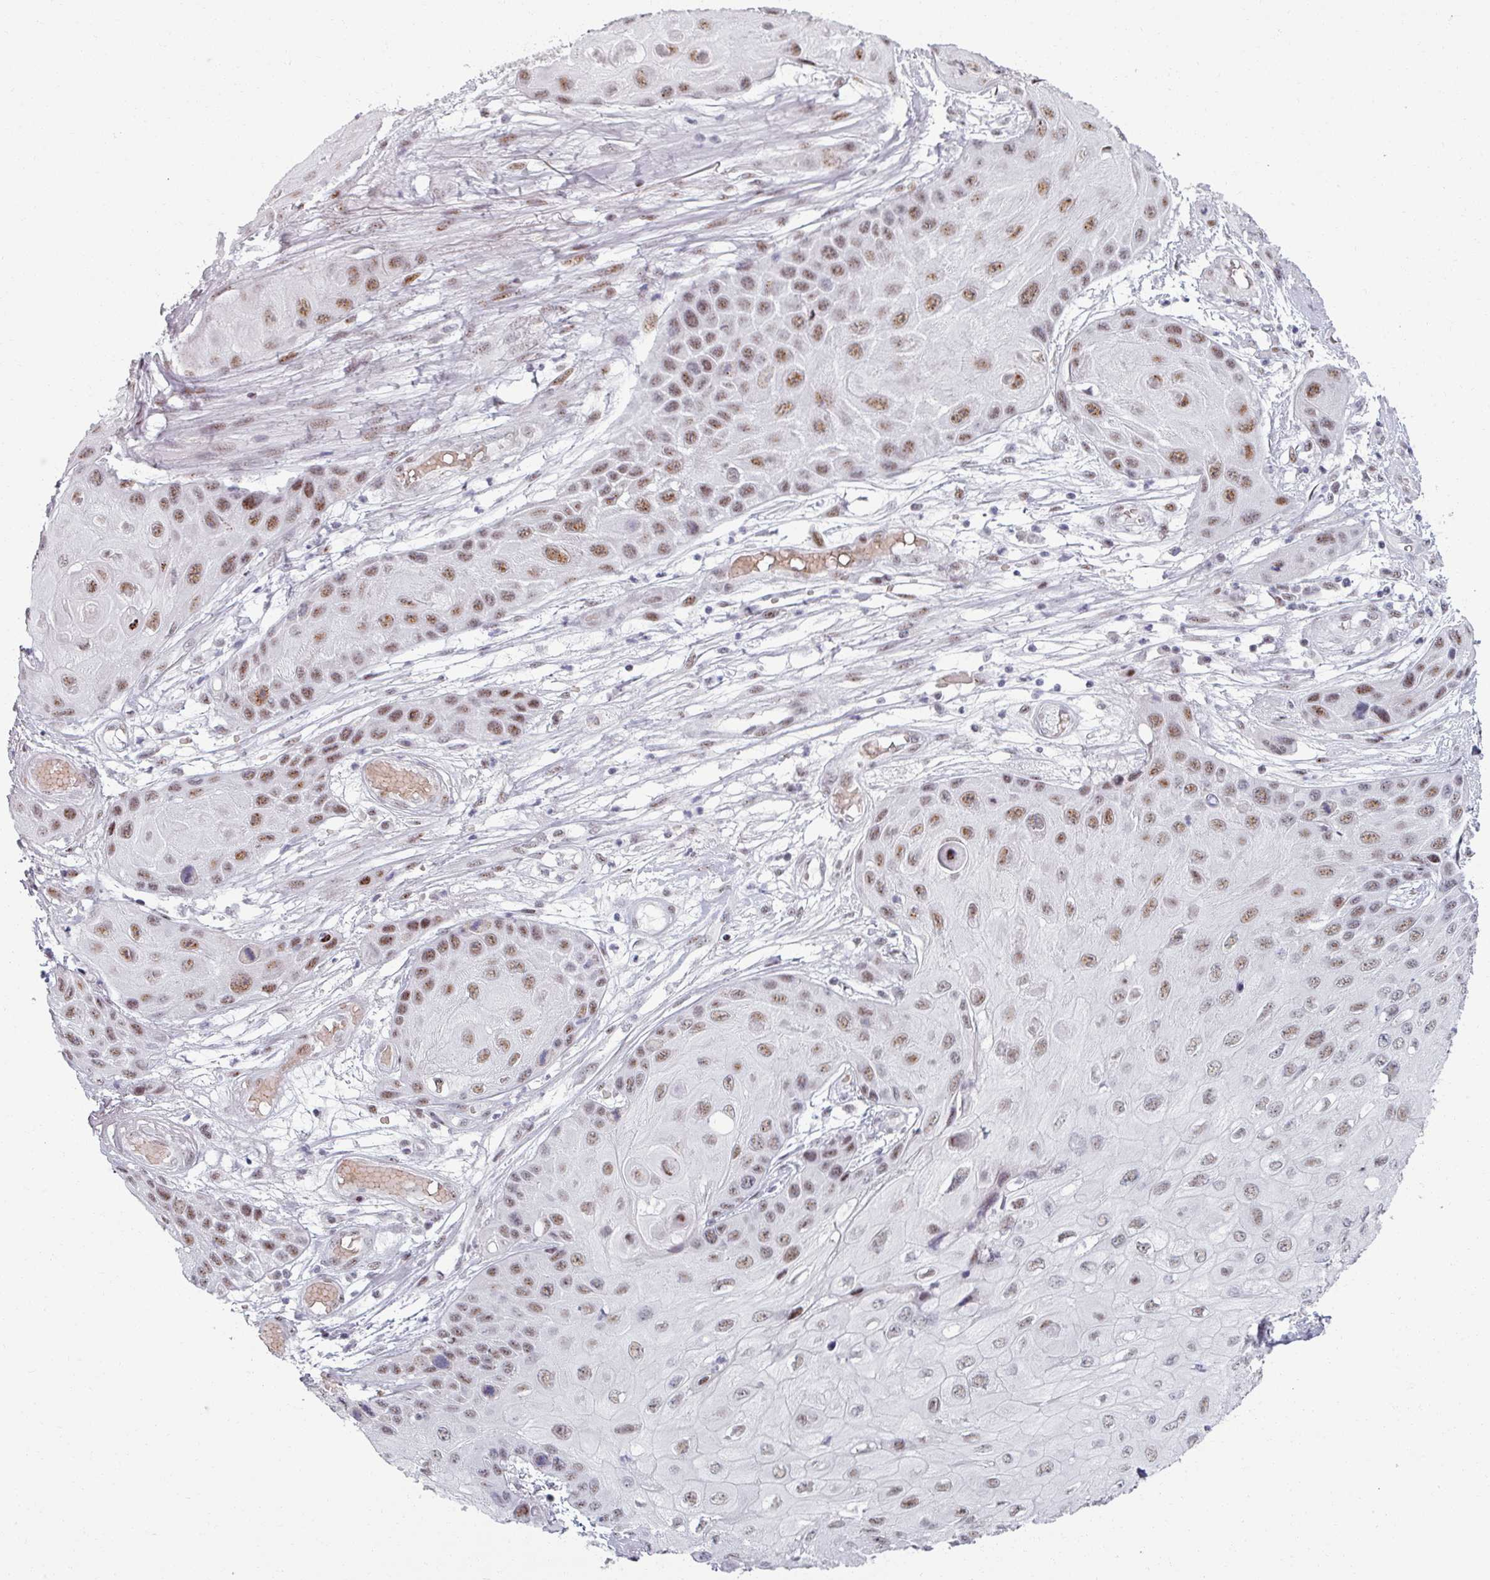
{"staining": {"intensity": "moderate", "quantity": ">75%", "location": "nuclear"}, "tissue": "skin cancer", "cell_type": "Tumor cells", "image_type": "cancer", "snomed": [{"axis": "morphology", "description": "Squamous cell carcinoma, NOS"}, {"axis": "topography", "description": "Skin"}, {"axis": "topography", "description": "Vulva"}], "caption": "This is an image of immunohistochemistry (IHC) staining of skin cancer, which shows moderate staining in the nuclear of tumor cells.", "gene": "NCOR1", "patient": {"sex": "female", "age": 44}}